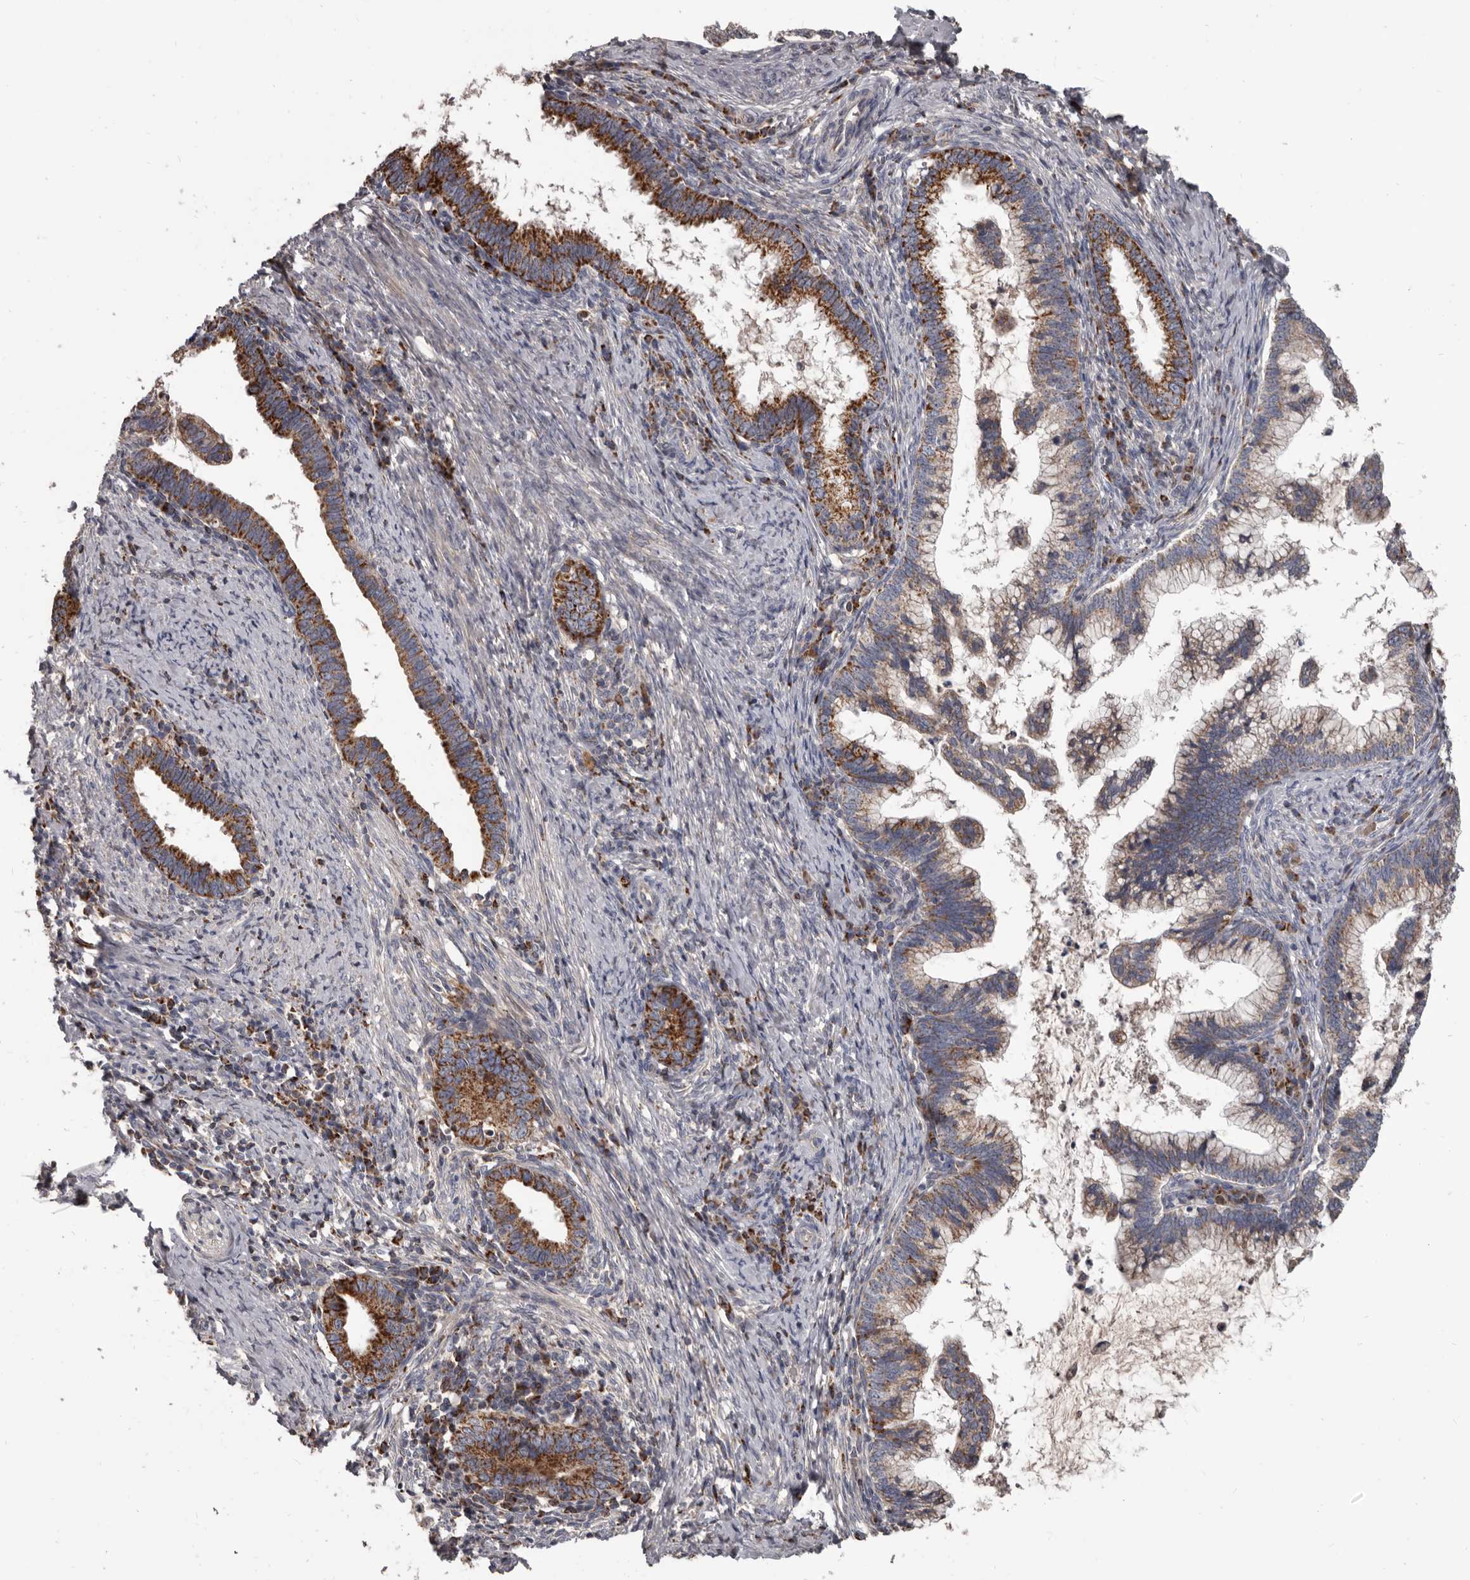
{"staining": {"intensity": "strong", "quantity": ">75%", "location": "cytoplasmic/membranous"}, "tissue": "cervical cancer", "cell_type": "Tumor cells", "image_type": "cancer", "snomed": [{"axis": "morphology", "description": "Adenocarcinoma, NOS"}, {"axis": "topography", "description": "Cervix"}], "caption": "Approximately >75% of tumor cells in cervical cancer demonstrate strong cytoplasmic/membranous protein positivity as visualized by brown immunohistochemical staining.", "gene": "ALDH5A1", "patient": {"sex": "female", "age": 36}}